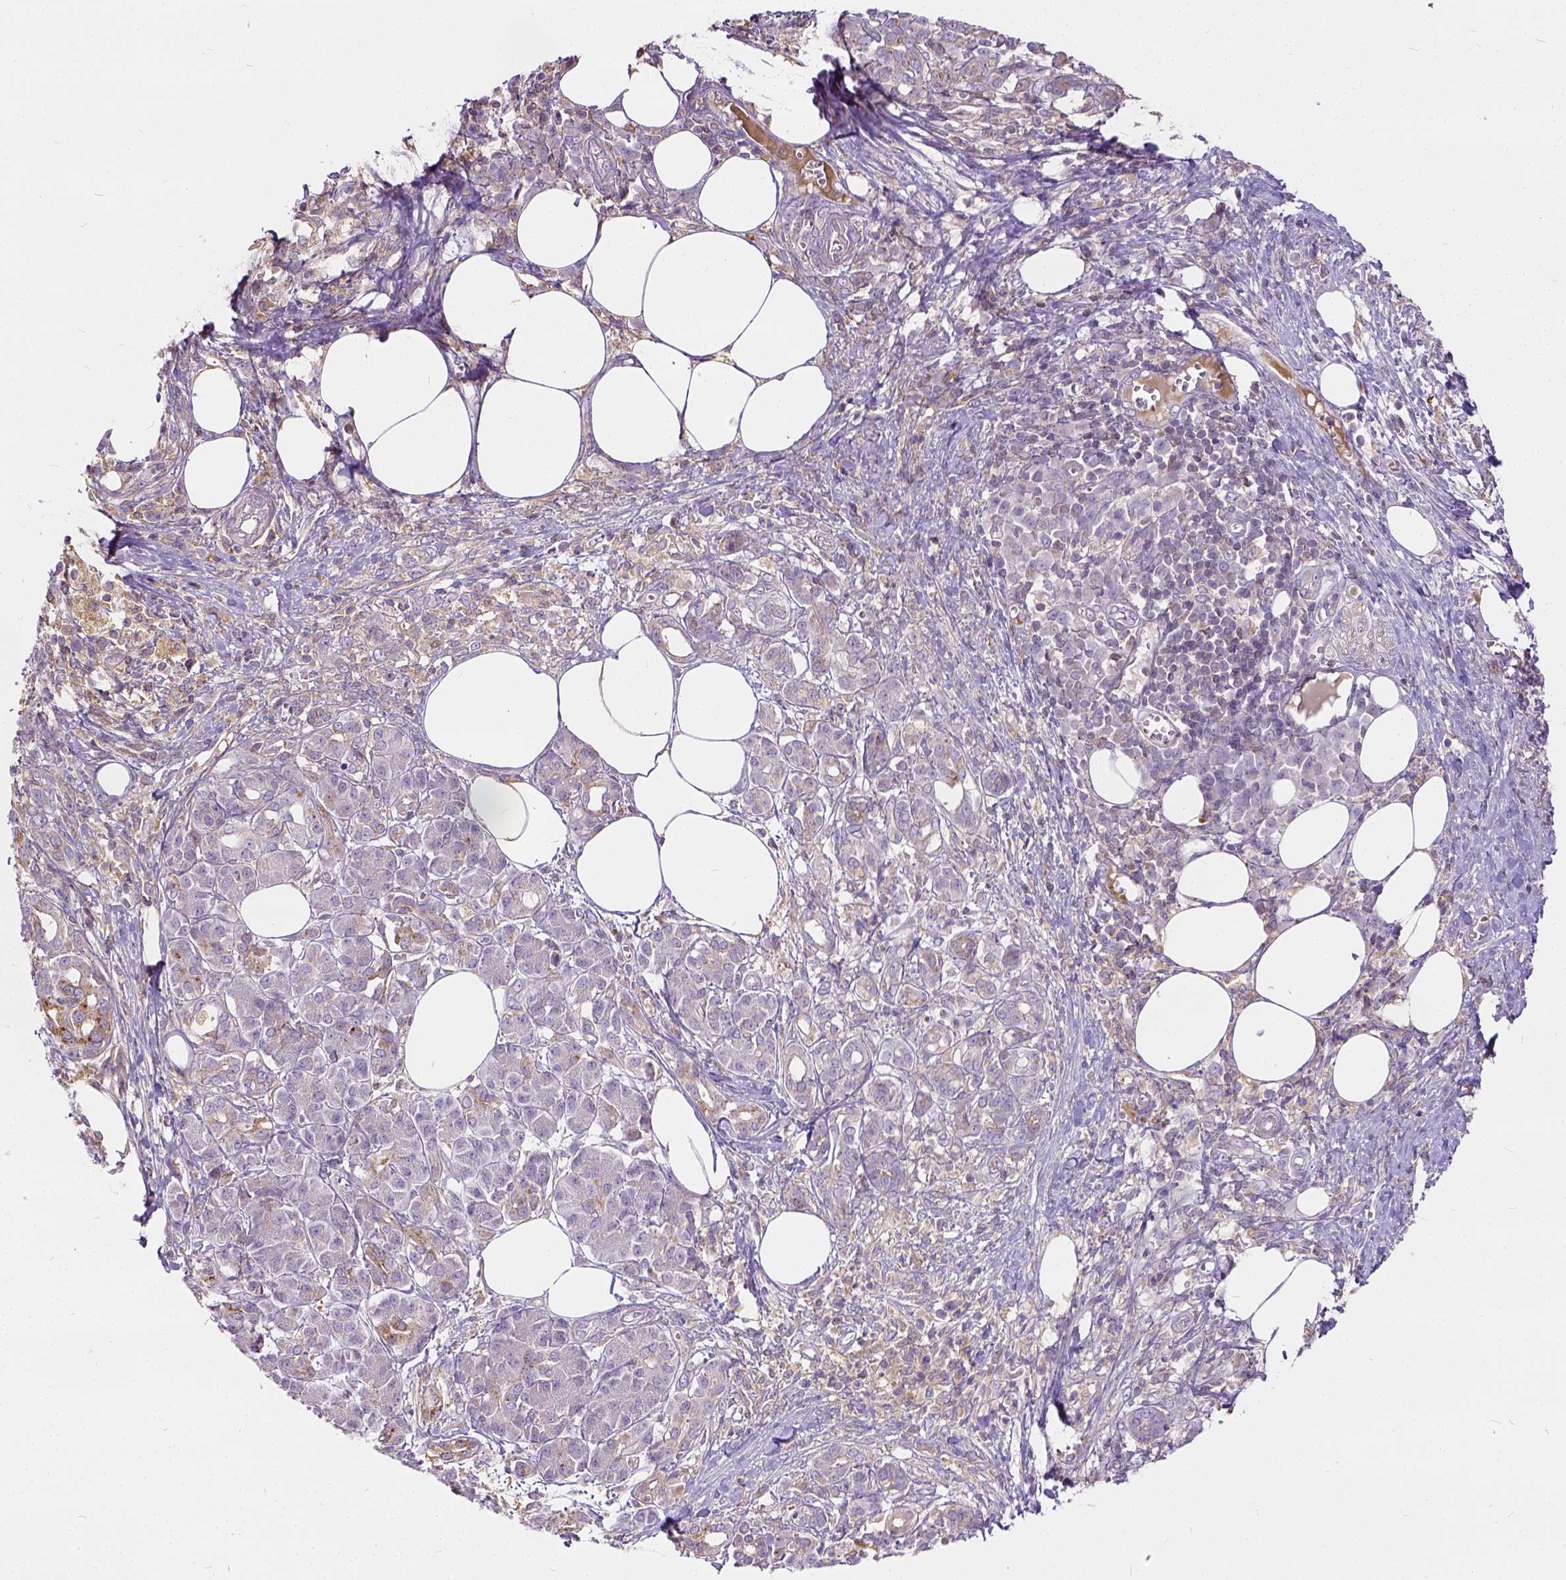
{"staining": {"intensity": "weak", "quantity": "<25%", "location": "cytoplasmic/membranous"}, "tissue": "pancreatic cancer", "cell_type": "Tumor cells", "image_type": "cancer", "snomed": [{"axis": "morphology", "description": "Adenocarcinoma, NOS"}, {"axis": "topography", "description": "Pancreas"}], "caption": "An IHC histopathology image of pancreatic cancer (adenocarcinoma) is shown. There is no staining in tumor cells of pancreatic cancer (adenocarcinoma).", "gene": "CADM4", "patient": {"sex": "female", "age": 73}}